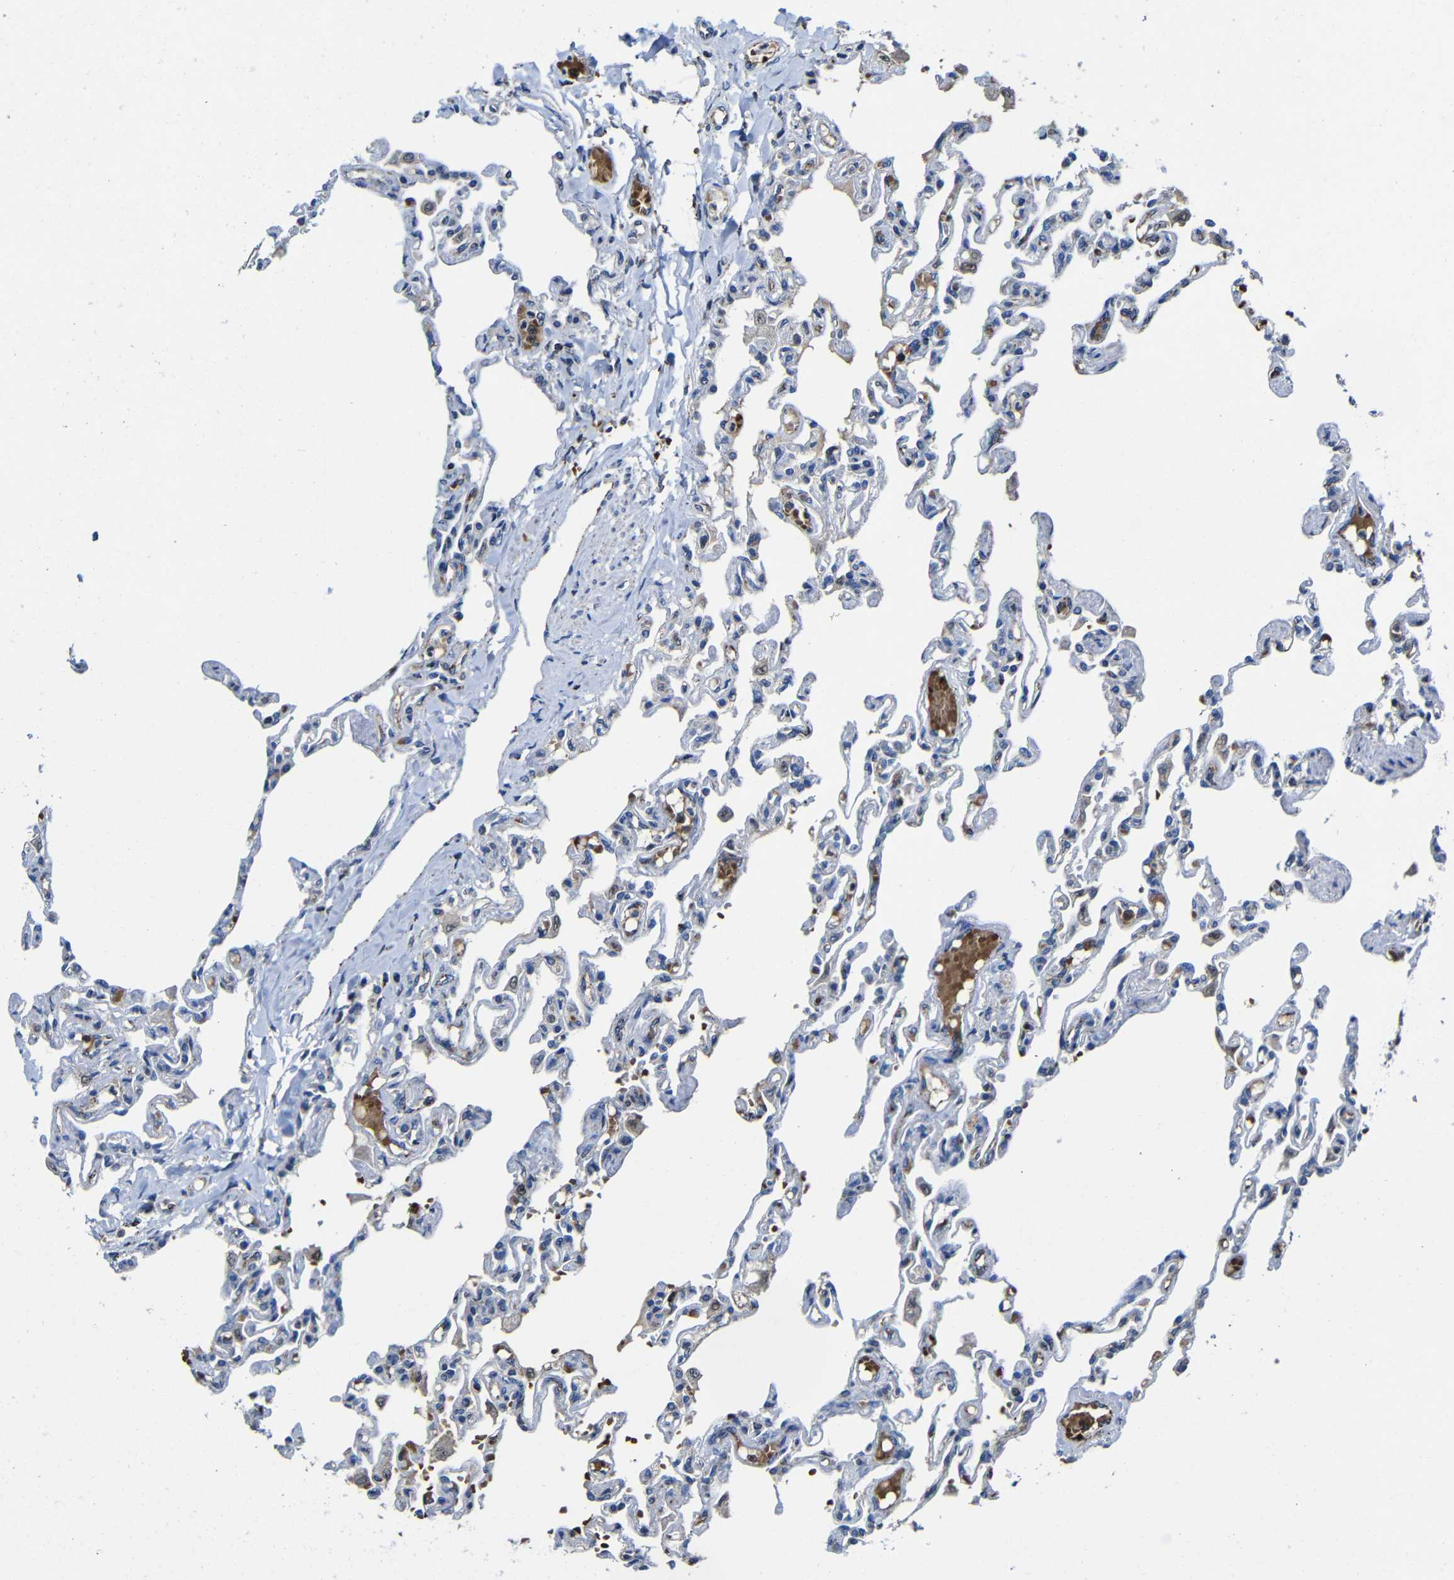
{"staining": {"intensity": "strong", "quantity": "<25%", "location": "nuclear"}, "tissue": "lung", "cell_type": "Alveolar cells", "image_type": "normal", "snomed": [{"axis": "morphology", "description": "Normal tissue, NOS"}, {"axis": "topography", "description": "Lung"}], "caption": "Immunohistochemical staining of unremarkable human lung reveals medium levels of strong nuclear expression in about <25% of alveolar cells.", "gene": "CA5B", "patient": {"sex": "male", "age": 21}}